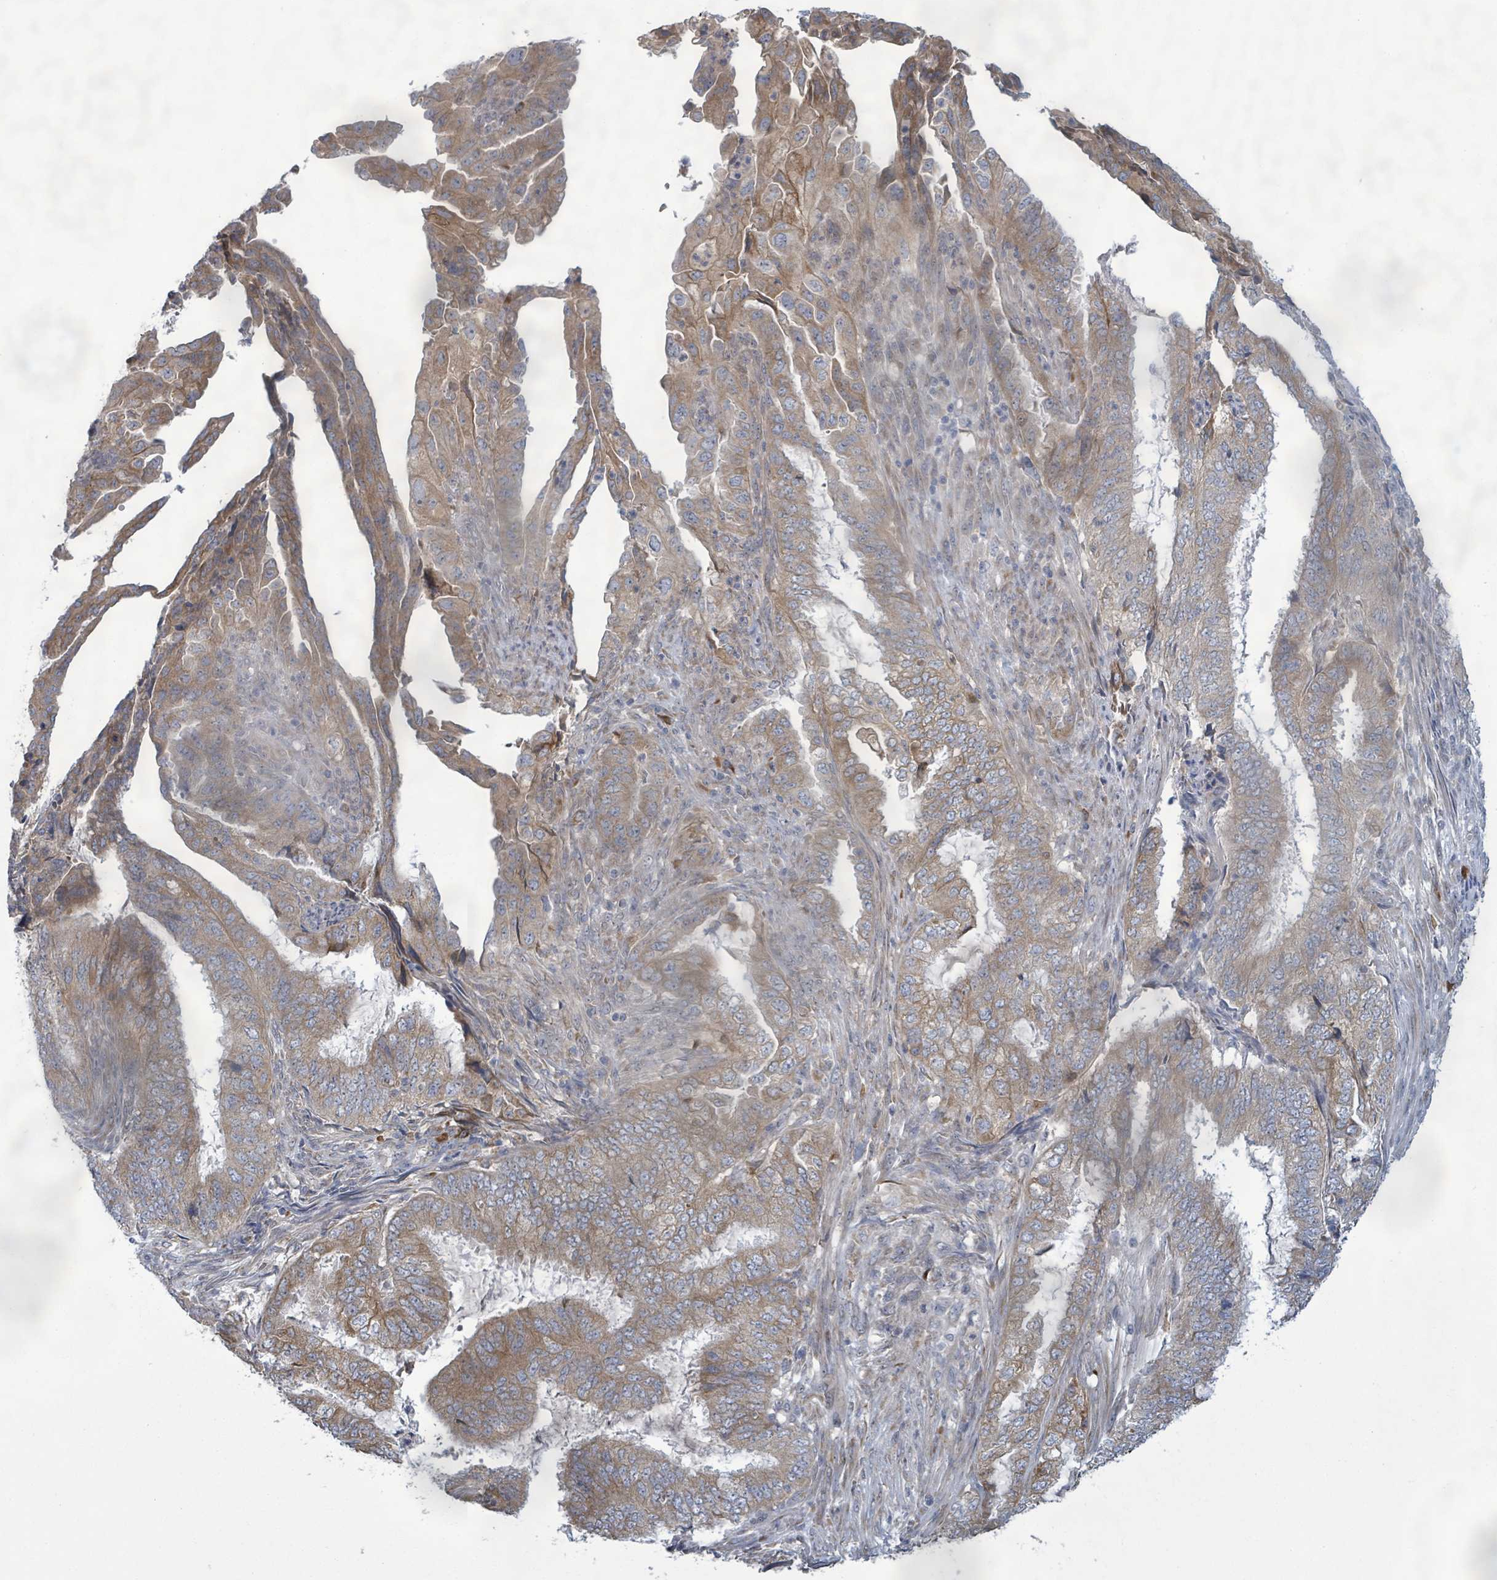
{"staining": {"intensity": "moderate", "quantity": ">75%", "location": "cytoplasmic/membranous"}, "tissue": "endometrial cancer", "cell_type": "Tumor cells", "image_type": "cancer", "snomed": [{"axis": "morphology", "description": "Adenocarcinoma, NOS"}, {"axis": "topography", "description": "Endometrium"}], "caption": "Endometrial cancer tissue displays moderate cytoplasmic/membranous positivity in approximately >75% of tumor cells, visualized by immunohistochemistry.", "gene": "ATP13A1", "patient": {"sex": "female", "age": 51}}